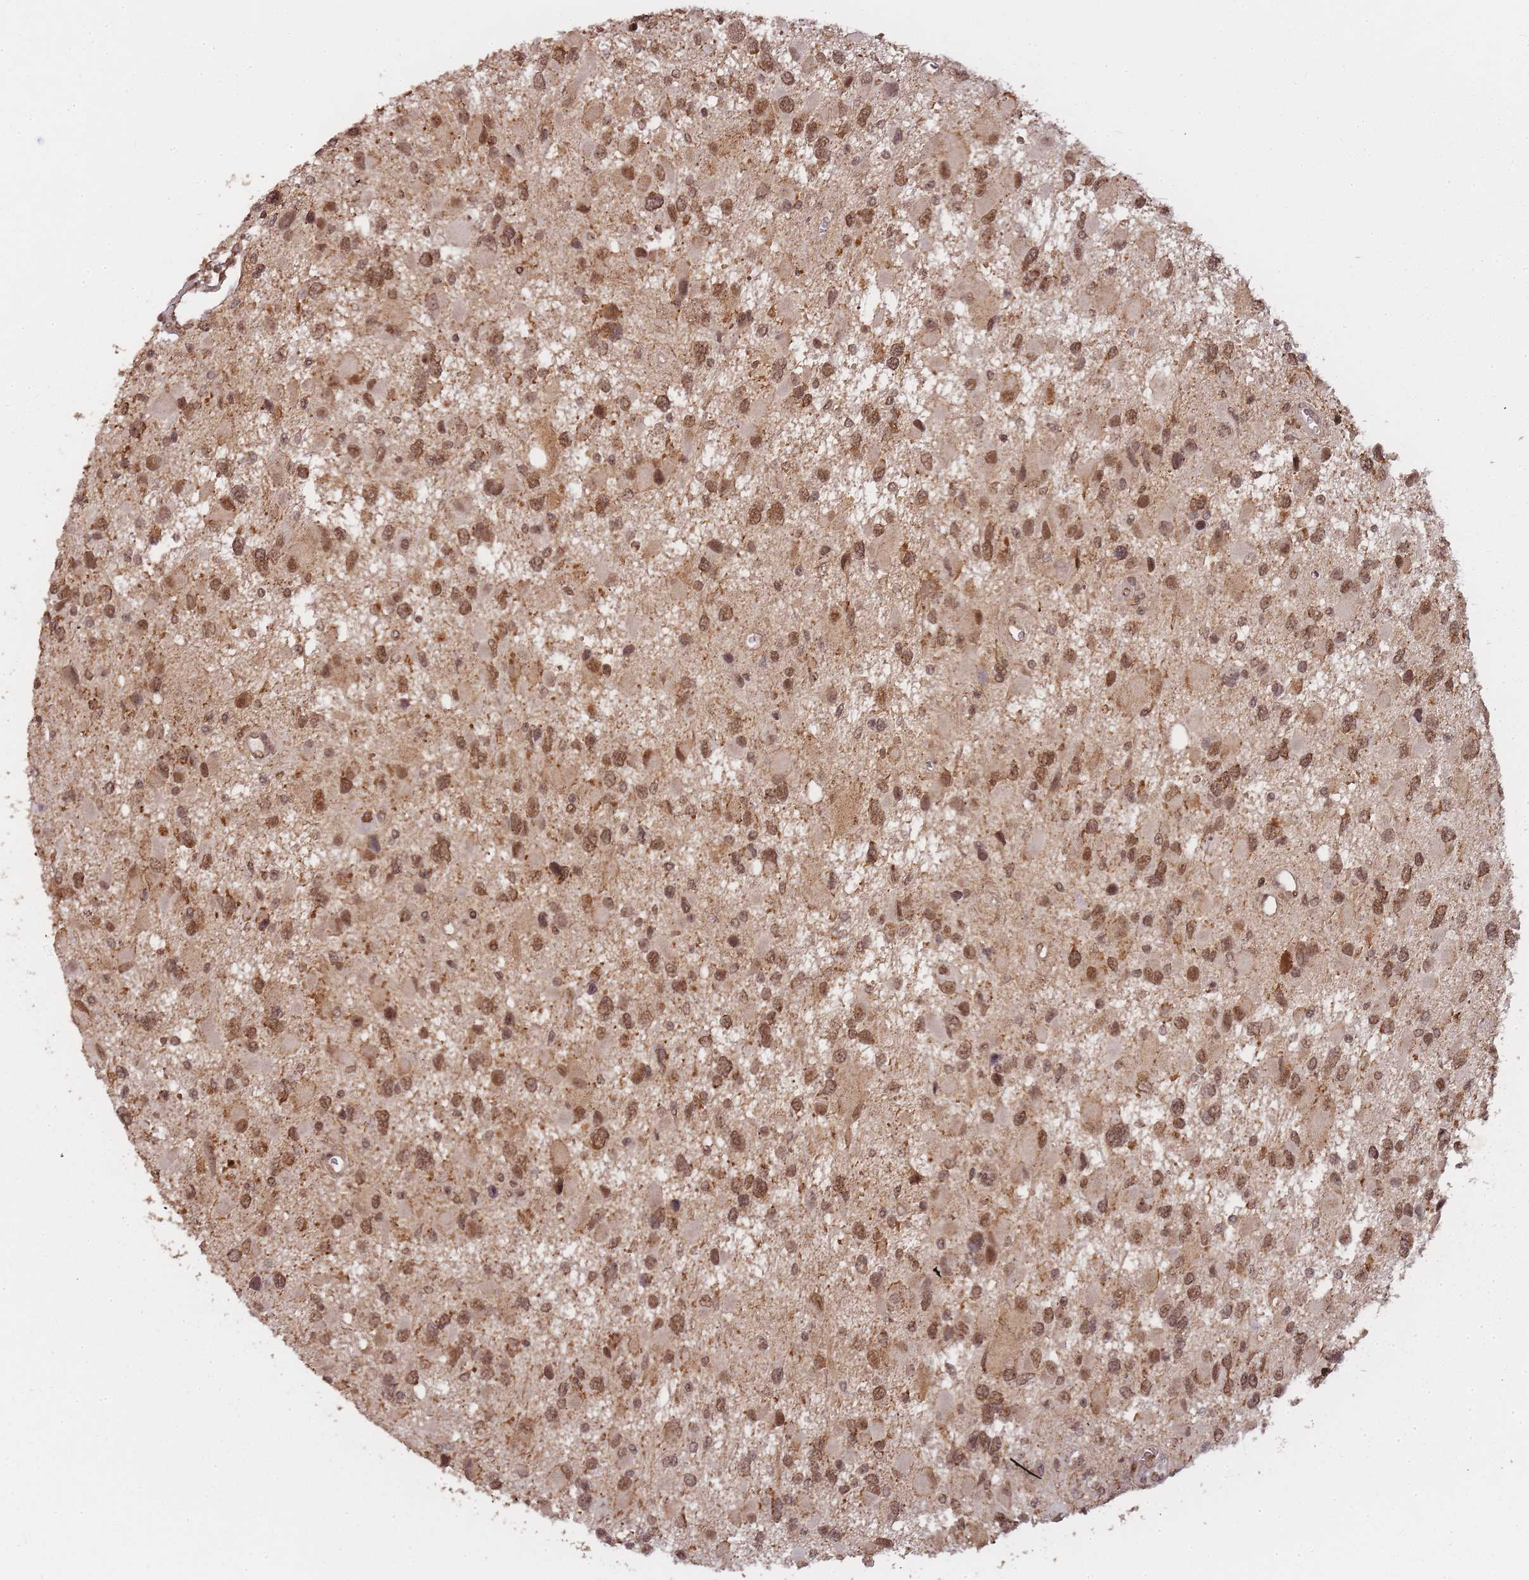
{"staining": {"intensity": "moderate", "quantity": ">75%", "location": "nuclear"}, "tissue": "glioma", "cell_type": "Tumor cells", "image_type": "cancer", "snomed": [{"axis": "morphology", "description": "Glioma, malignant, High grade"}, {"axis": "topography", "description": "Brain"}], "caption": "Immunohistochemical staining of human glioma shows moderate nuclear protein expression in about >75% of tumor cells. (DAB IHC with brightfield microscopy, high magnification).", "gene": "ZNF497", "patient": {"sex": "male", "age": 53}}